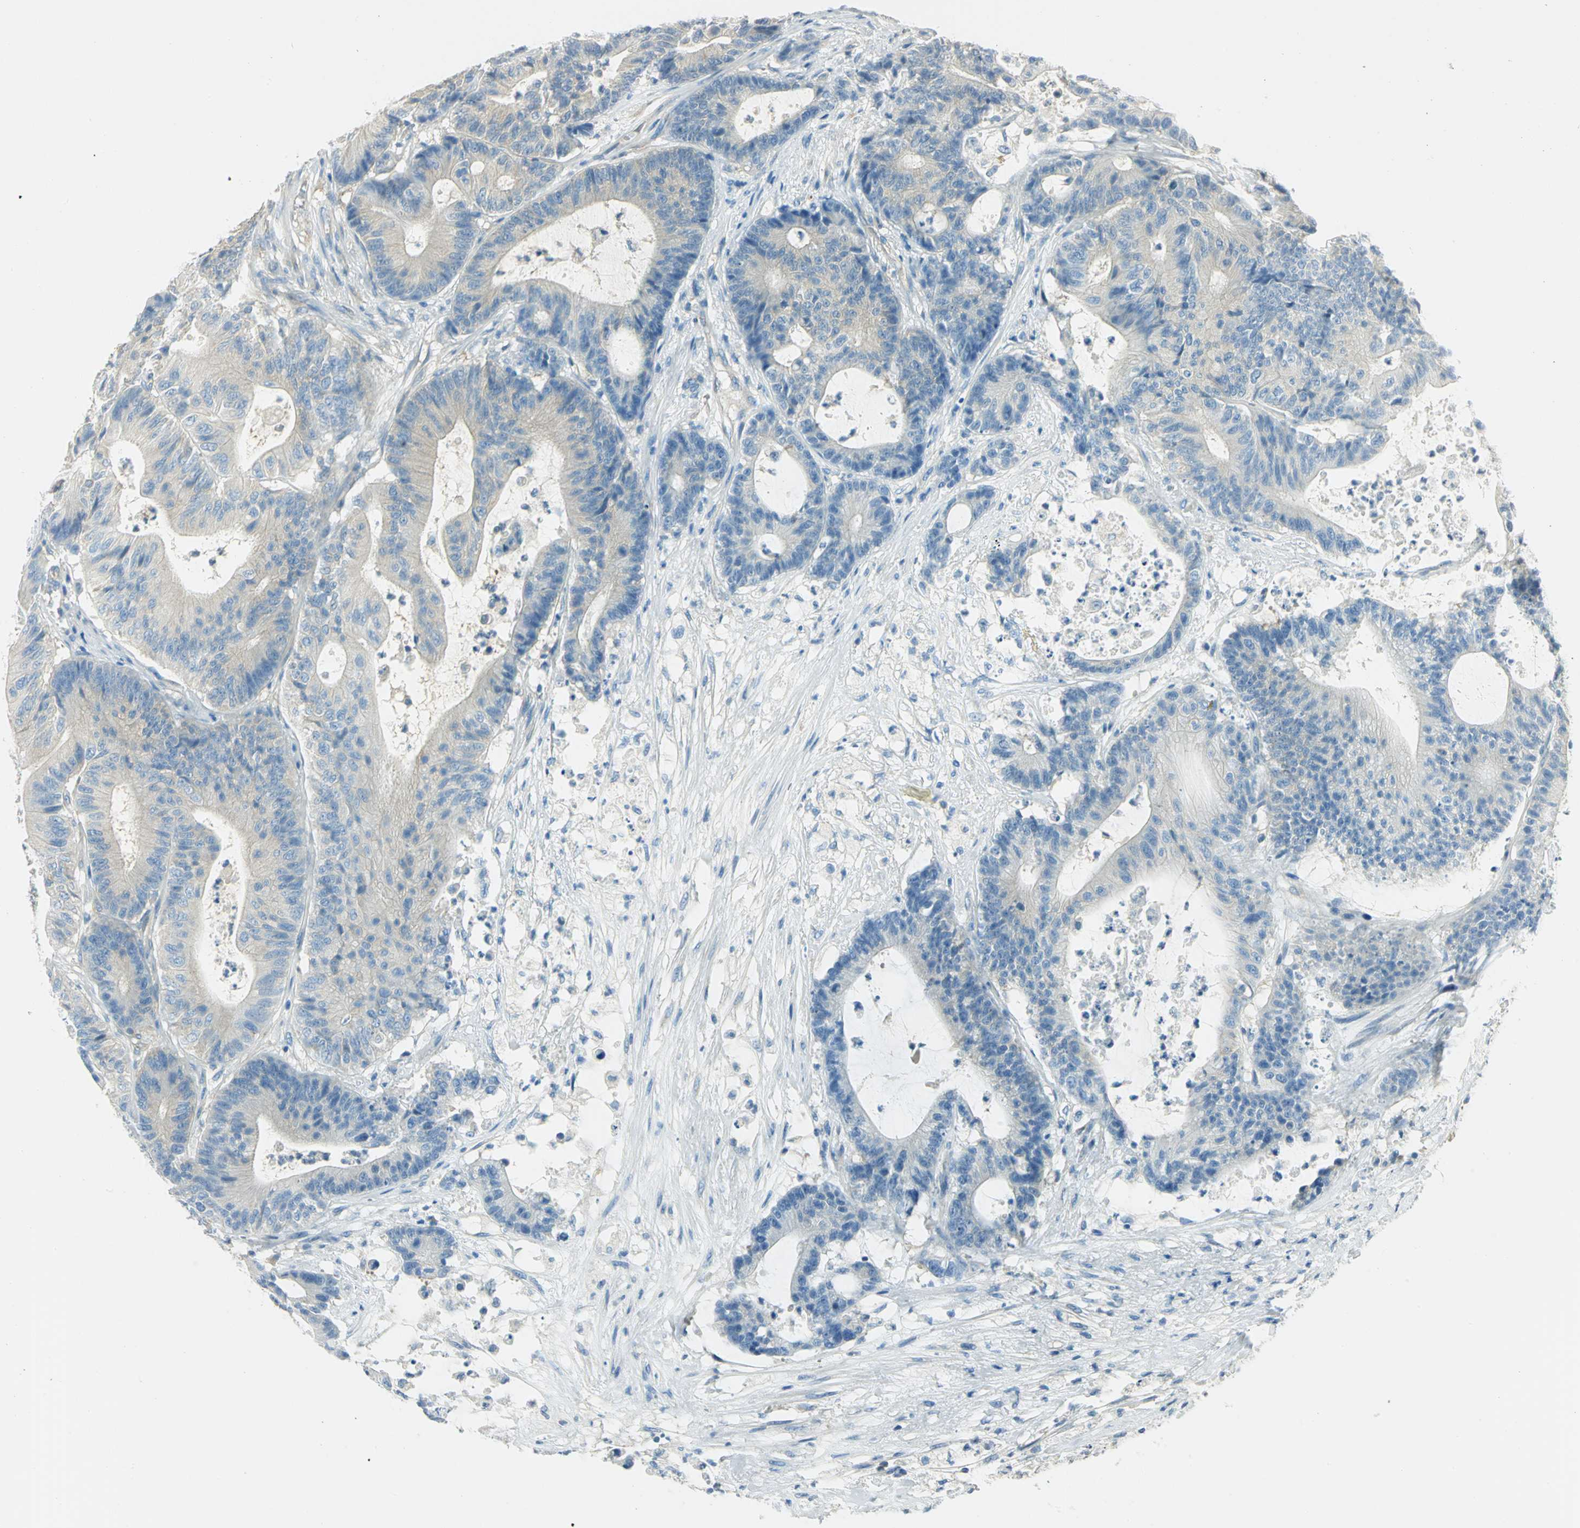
{"staining": {"intensity": "weak", "quantity": "25%-75%", "location": "cytoplasmic/membranous"}, "tissue": "colorectal cancer", "cell_type": "Tumor cells", "image_type": "cancer", "snomed": [{"axis": "morphology", "description": "Adenocarcinoma, NOS"}, {"axis": "topography", "description": "Colon"}], "caption": "Tumor cells exhibit weak cytoplasmic/membranous staining in about 25%-75% of cells in colorectal adenocarcinoma.", "gene": "TSC22D2", "patient": {"sex": "female", "age": 84}}